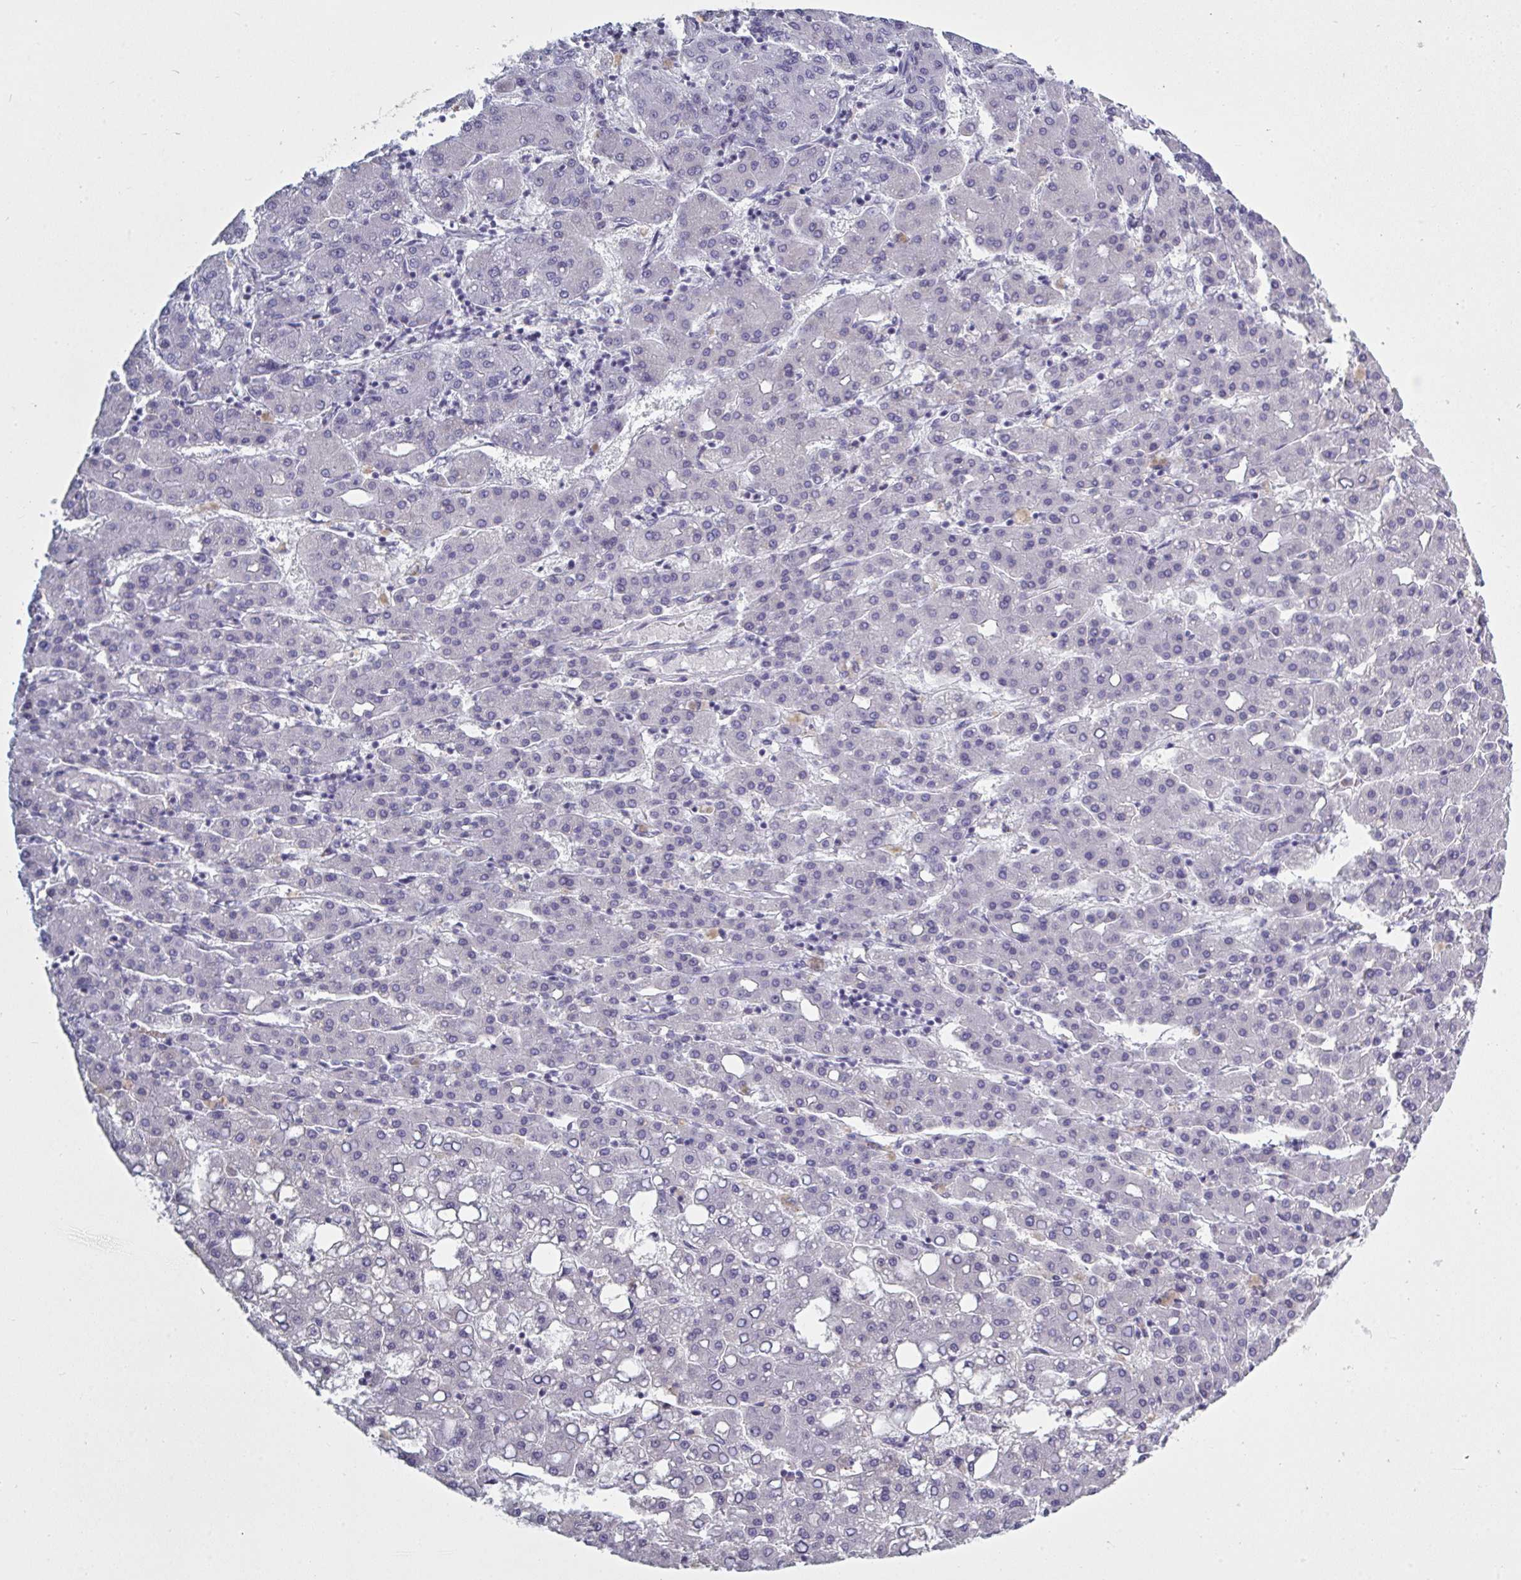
{"staining": {"intensity": "negative", "quantity": "none", "location": "none"}, "tissue": "liver cancer", "cell_type": "Tumor cells", "image_type": "cancer", "snomed": [{"axis": "morphology", "description": "Carcinoma, Hepatocellular, NOS"}, {"axis": "topography", "description": "Liver"}], "caption": "IHC image of liver cancer (hepatocellular carcinoma) stained for a protein (brown), which demonstrates no positivity in tumor cells.", "gene": "NDUFC2", "patient": {"sex": "male", "age": 65}}